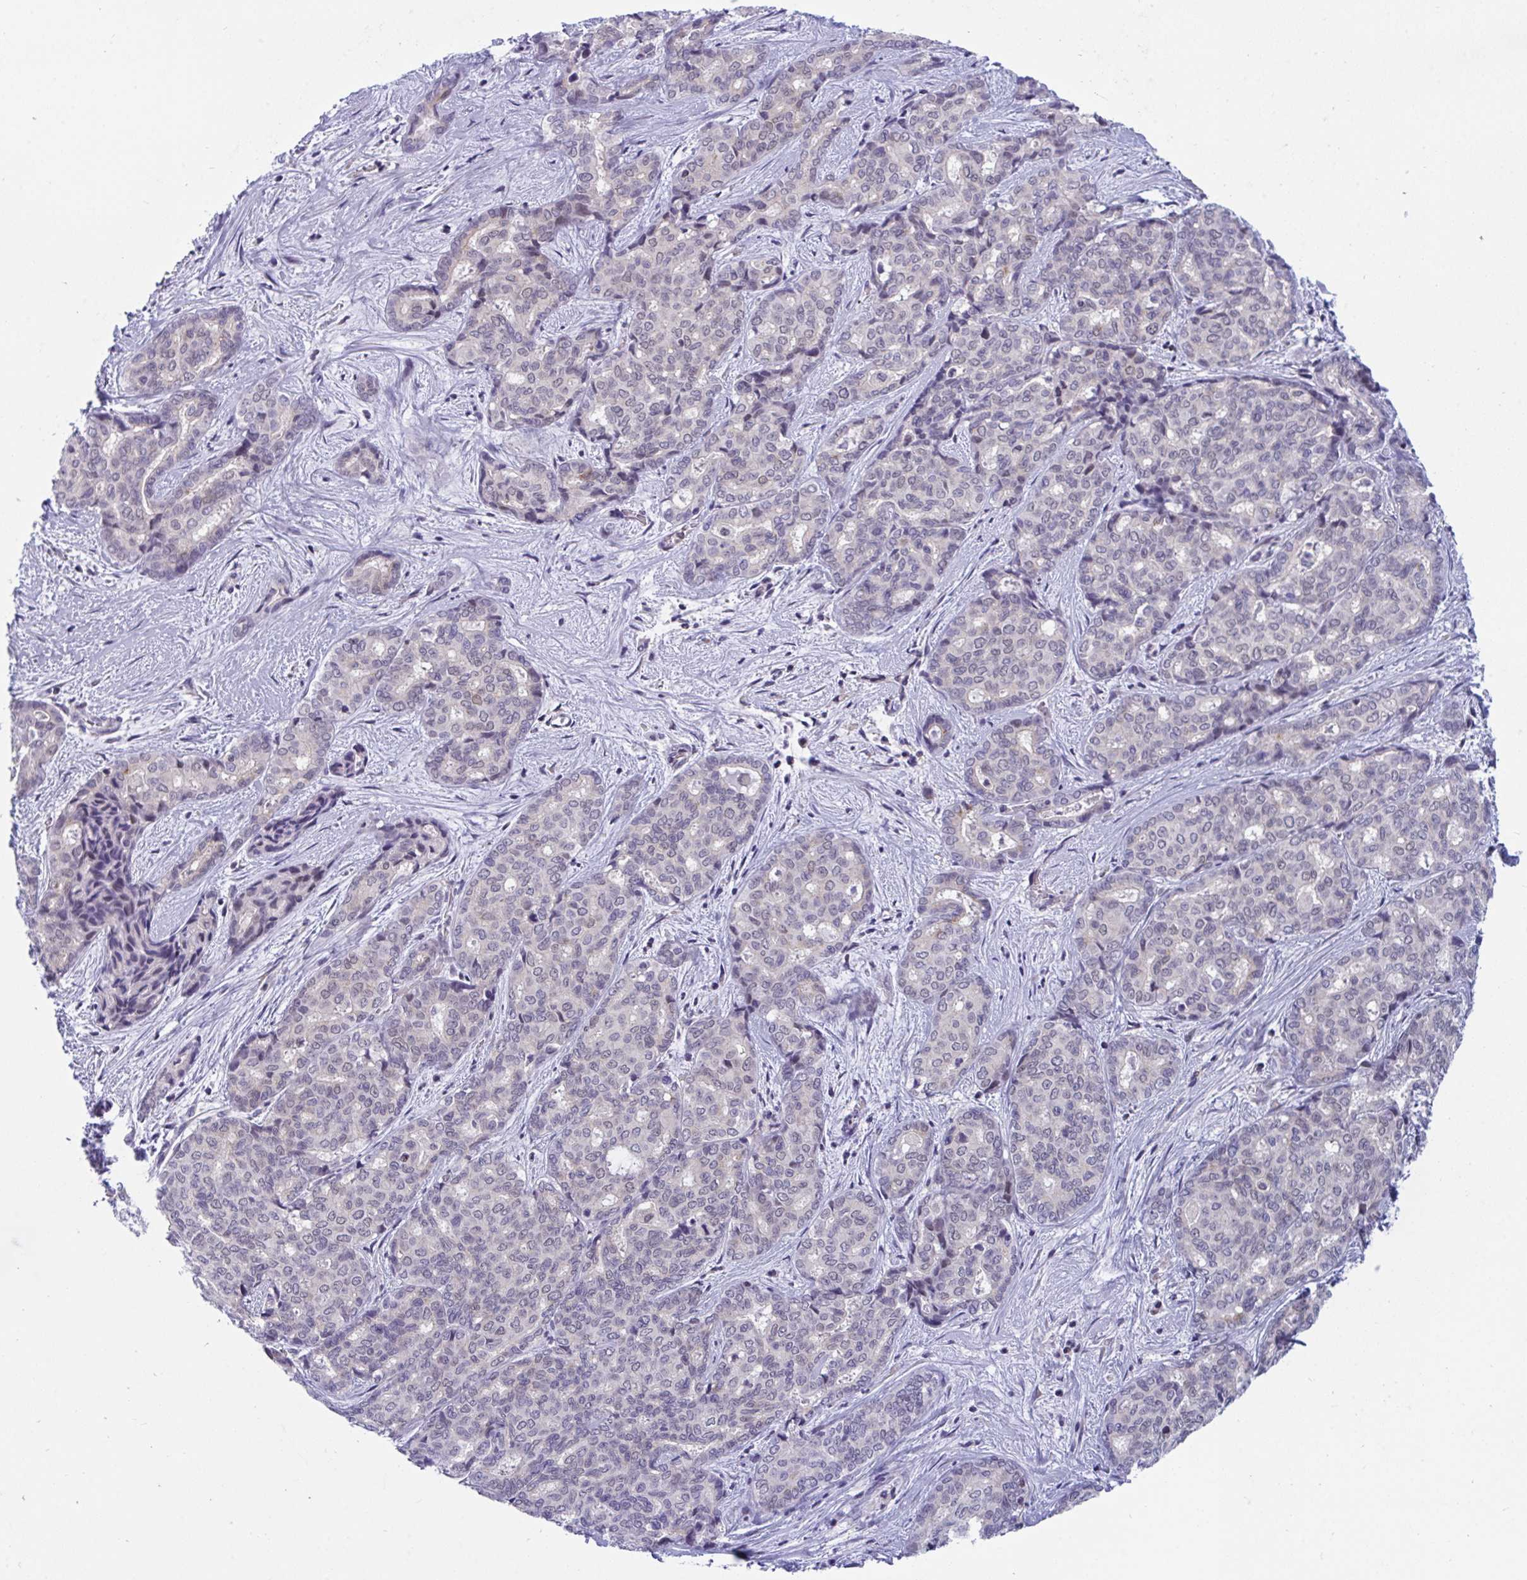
{"staining": {"intensity": "negative", "quantity": "none", "location": "none"}, "tissue": "liver cancer", "cell_type": "Tumor cells", "image_type": "cancer", "snomed": [{"axis": "morphology", "description": "Cholangiocarcinoma"}, {"axis": "topography", "description": "Liver"}], "caption": "Cholangiocarcinoma (liver) stained for a protein using IHC shows no expression tumor cells.", "gene": "SNX11", "patient": {"sex": "female", "age": 64}}